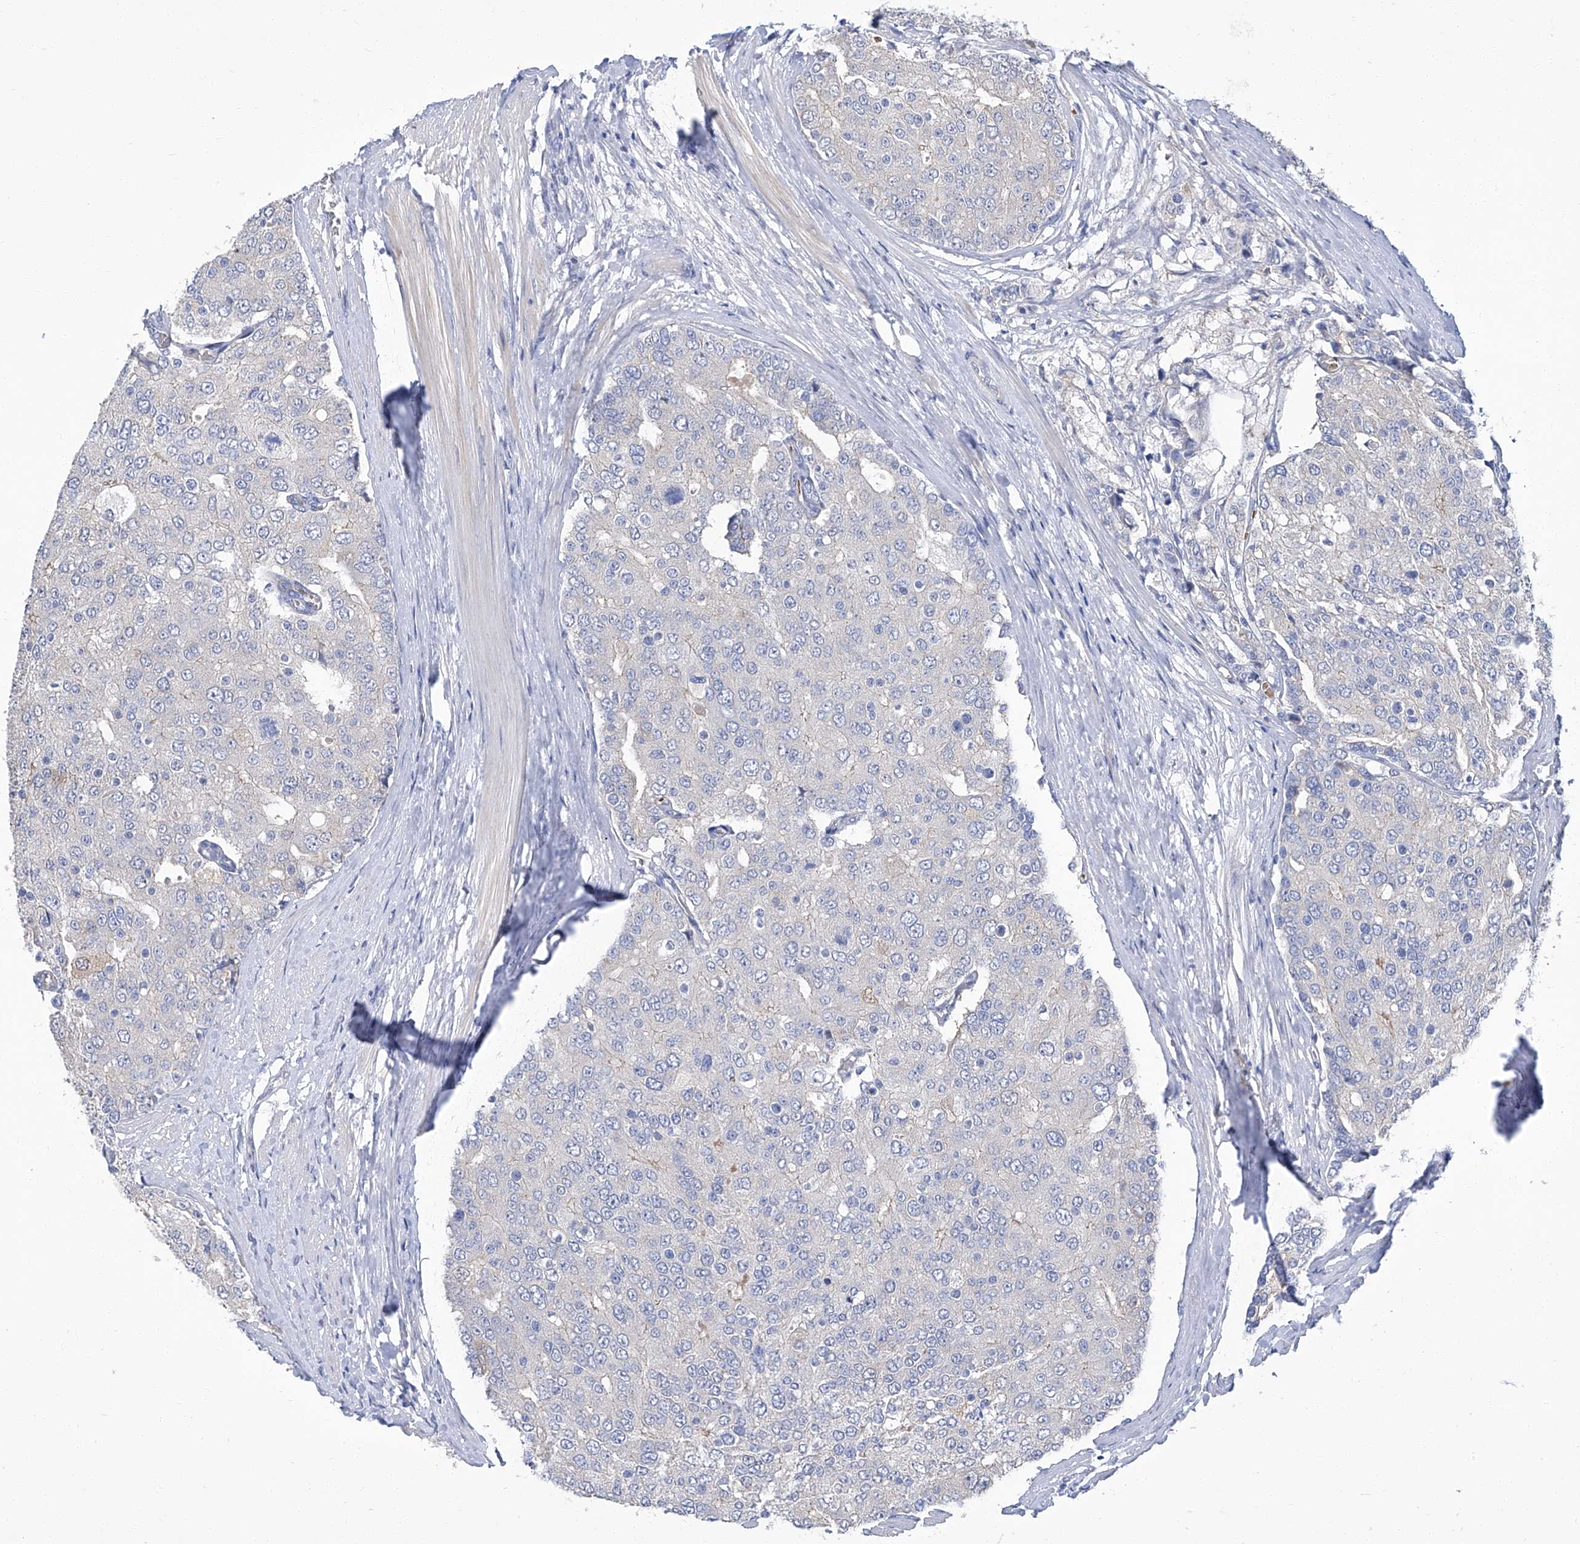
{"staining": {"intensity": "negative", "quantity": "none", "location": "none"}, "tissue": "prostate cancer", "cell_type": "Tumor cells", "image_type": "cancer", "snomed": [{"axis": "morphology", "description": "Adenocarcinoma, High grade"}, {"axis": "topography", "description": "Prostate"}], "caption": "This is an IHC histopathology image of human prostate cancer (high-grade adenocarcinoma). There is no positivity in tumor cells.", "gene": "PARD3", "patient": {"sex": "male", "age": 50}}